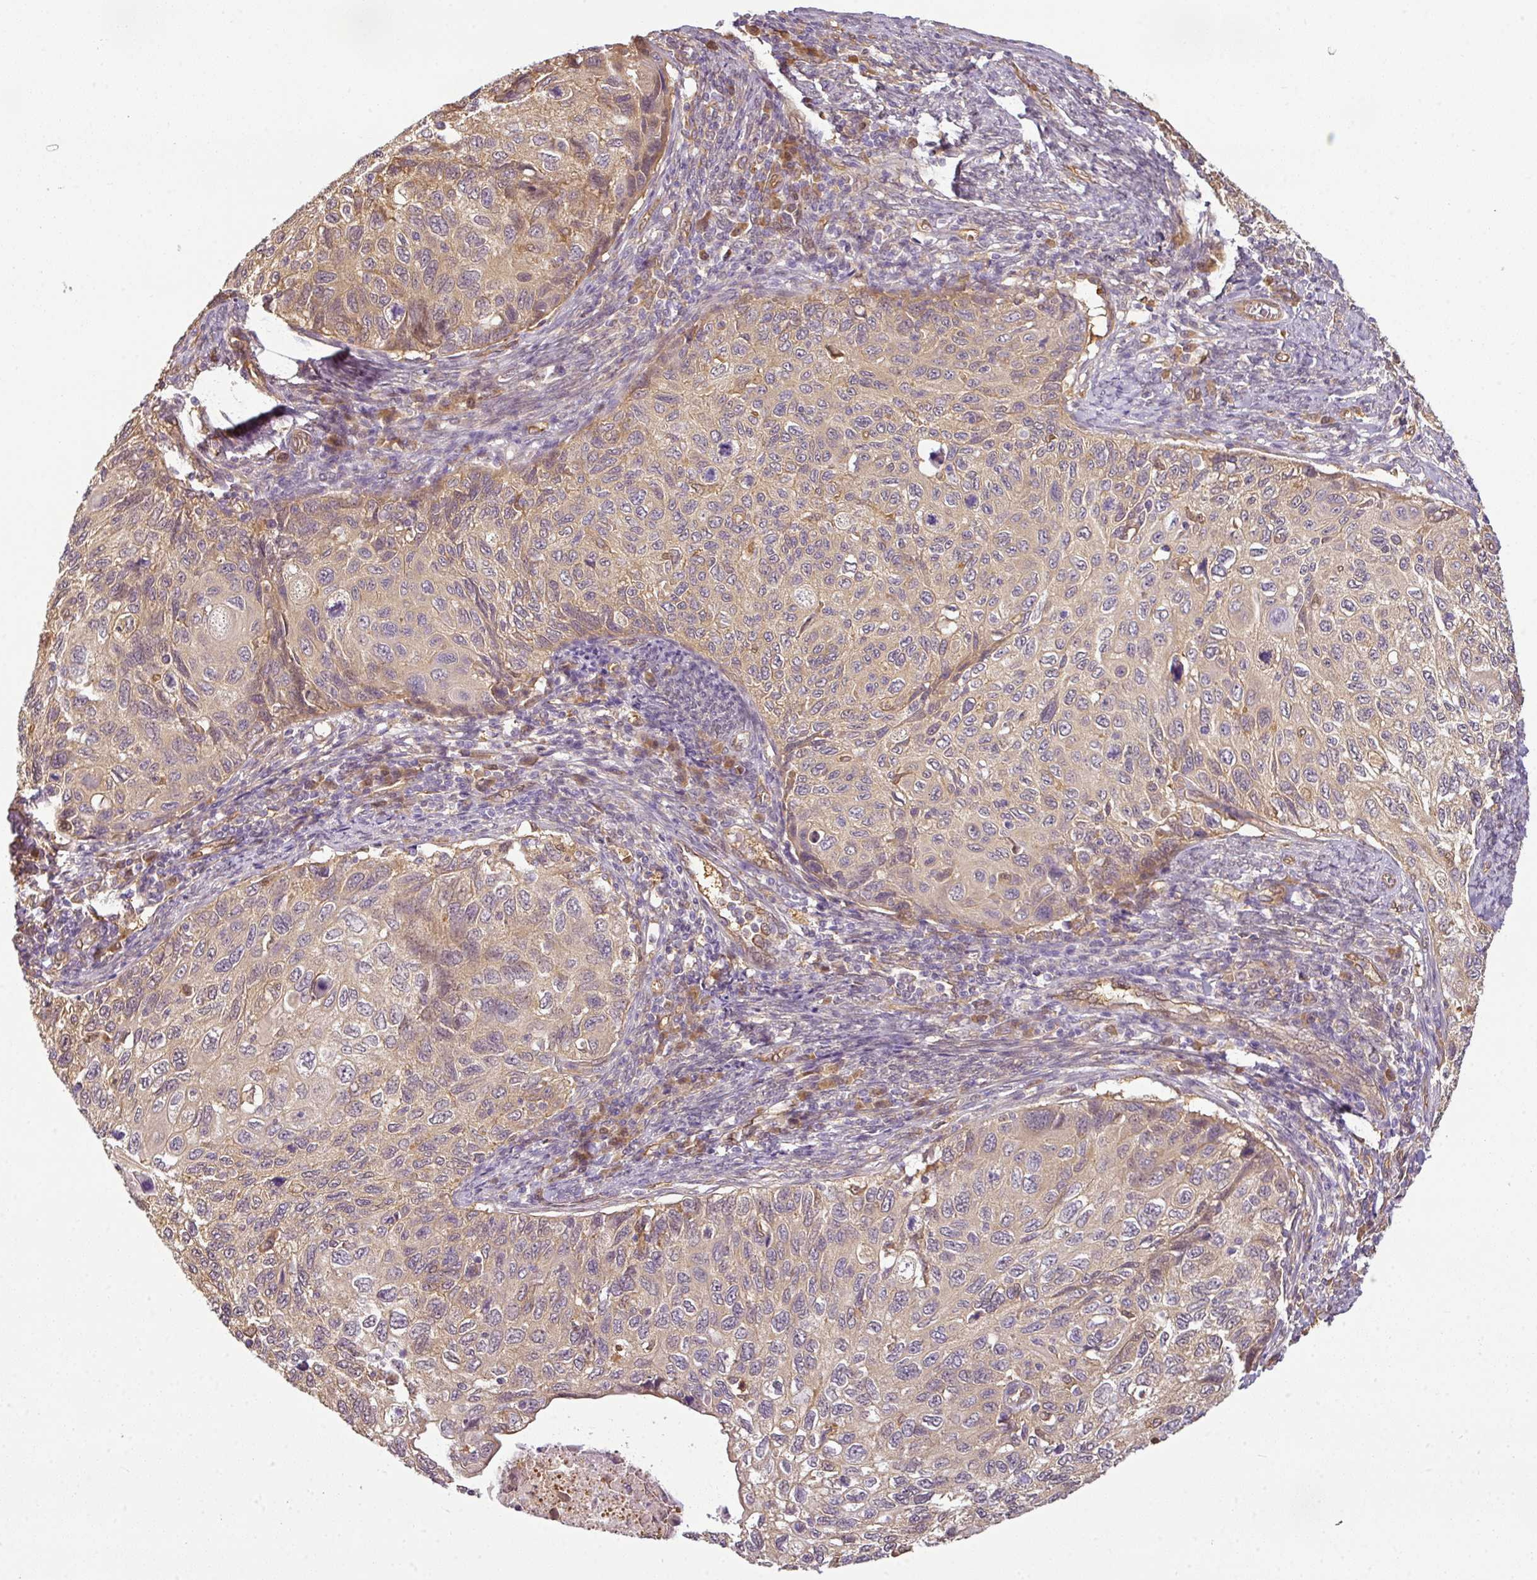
{"staining": {"intensity": "negative", "quantity": "none", "location": "none"}, "tissue": "cervical cancer", "cell_type": "Tumor cells", "image_type": "cancer", "snomed": [{"axis": "morphology", "description": "Squamous cell carcinoma, NOS"}, {"axis": "topography", "description": "Cervix"}], "caption": "Squamous cell carcinoma (cervical) stained for a protein using immunohistochemistry displays no staining tumor cells.", "gene": "ANKRD18A", "patient": {"sex": "female", "age": 70}}